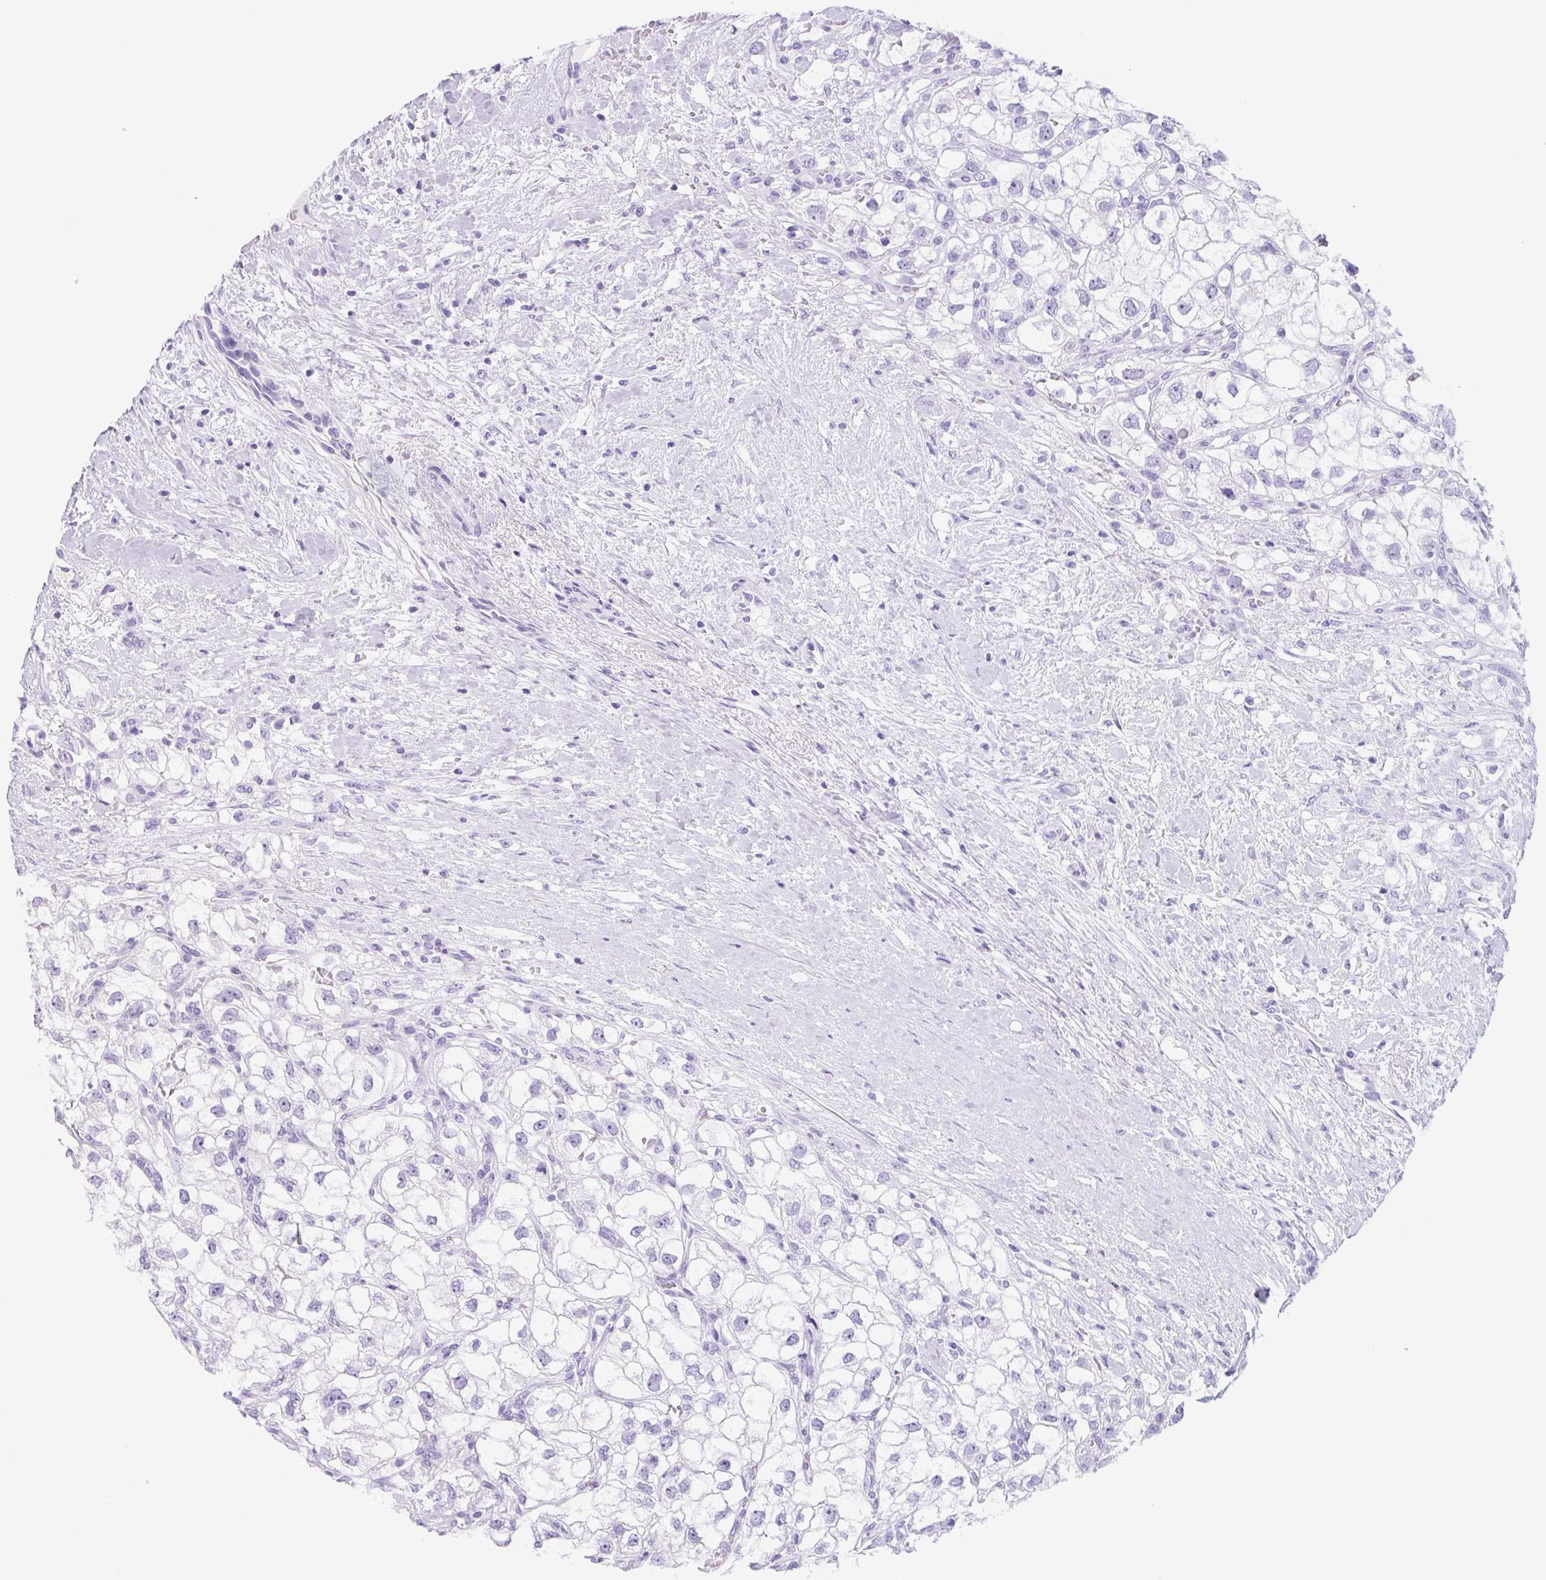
{"staining": {"intensity": "negative", "quantity": "none", "location": "none"}, "tissue": "renal cancer", "cell_type": "Tumor cells", "image_type": "cancer", "snomed": [{"axis": "morphology", "description": "Adenocarcinoma, NOS"}, {"axis": "topography", "description": "Kidney"}], "caption": "Tumor cells are negative for brown protein staining in renal cancer (adenocarcinoma).", "gene": "FZD5", "patient": {"sex": "male", "age": 59}}